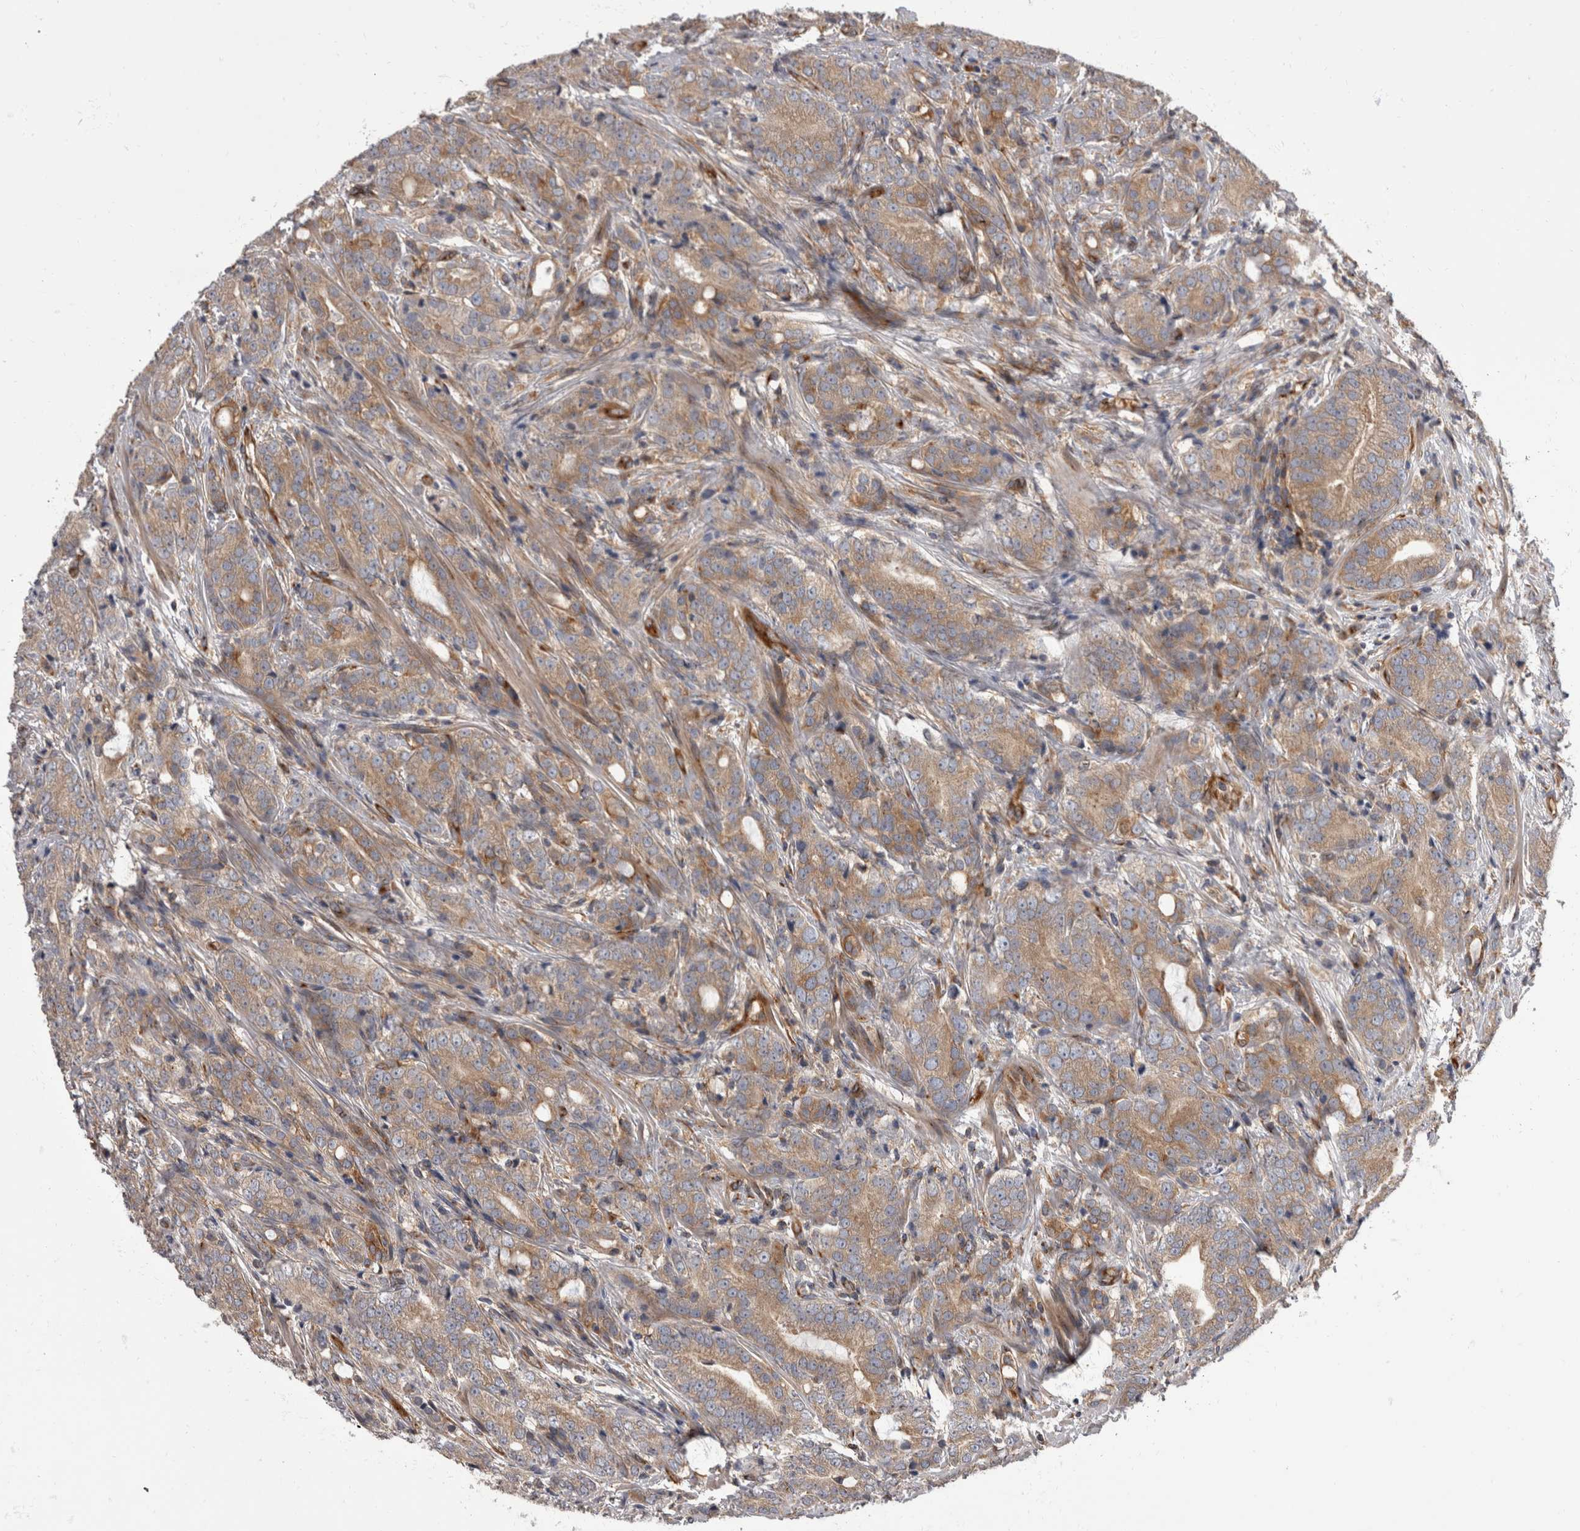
{"staining": {"intensity": "weak", "quantity": ">75%", "location": "cytoplasmic/membranous"}, "tissue": "prostate cancer", "cell_type": "Tumor cells", "image_type": "cancer", "snomed": [{"axis": "morphology", "description": "Adenocarcinoma, High grade"}, {"axis": "topography", "description": "Prostate"}], "caption": "Protein analysis of prostate adenocarcinoma (high-grade) tissue demonstrates weak cytoplasmic/membranous expression in approximately >75% of tumor cells.", "gene": "HOOK3", "patient": {"sex": "male", "age": 57}}